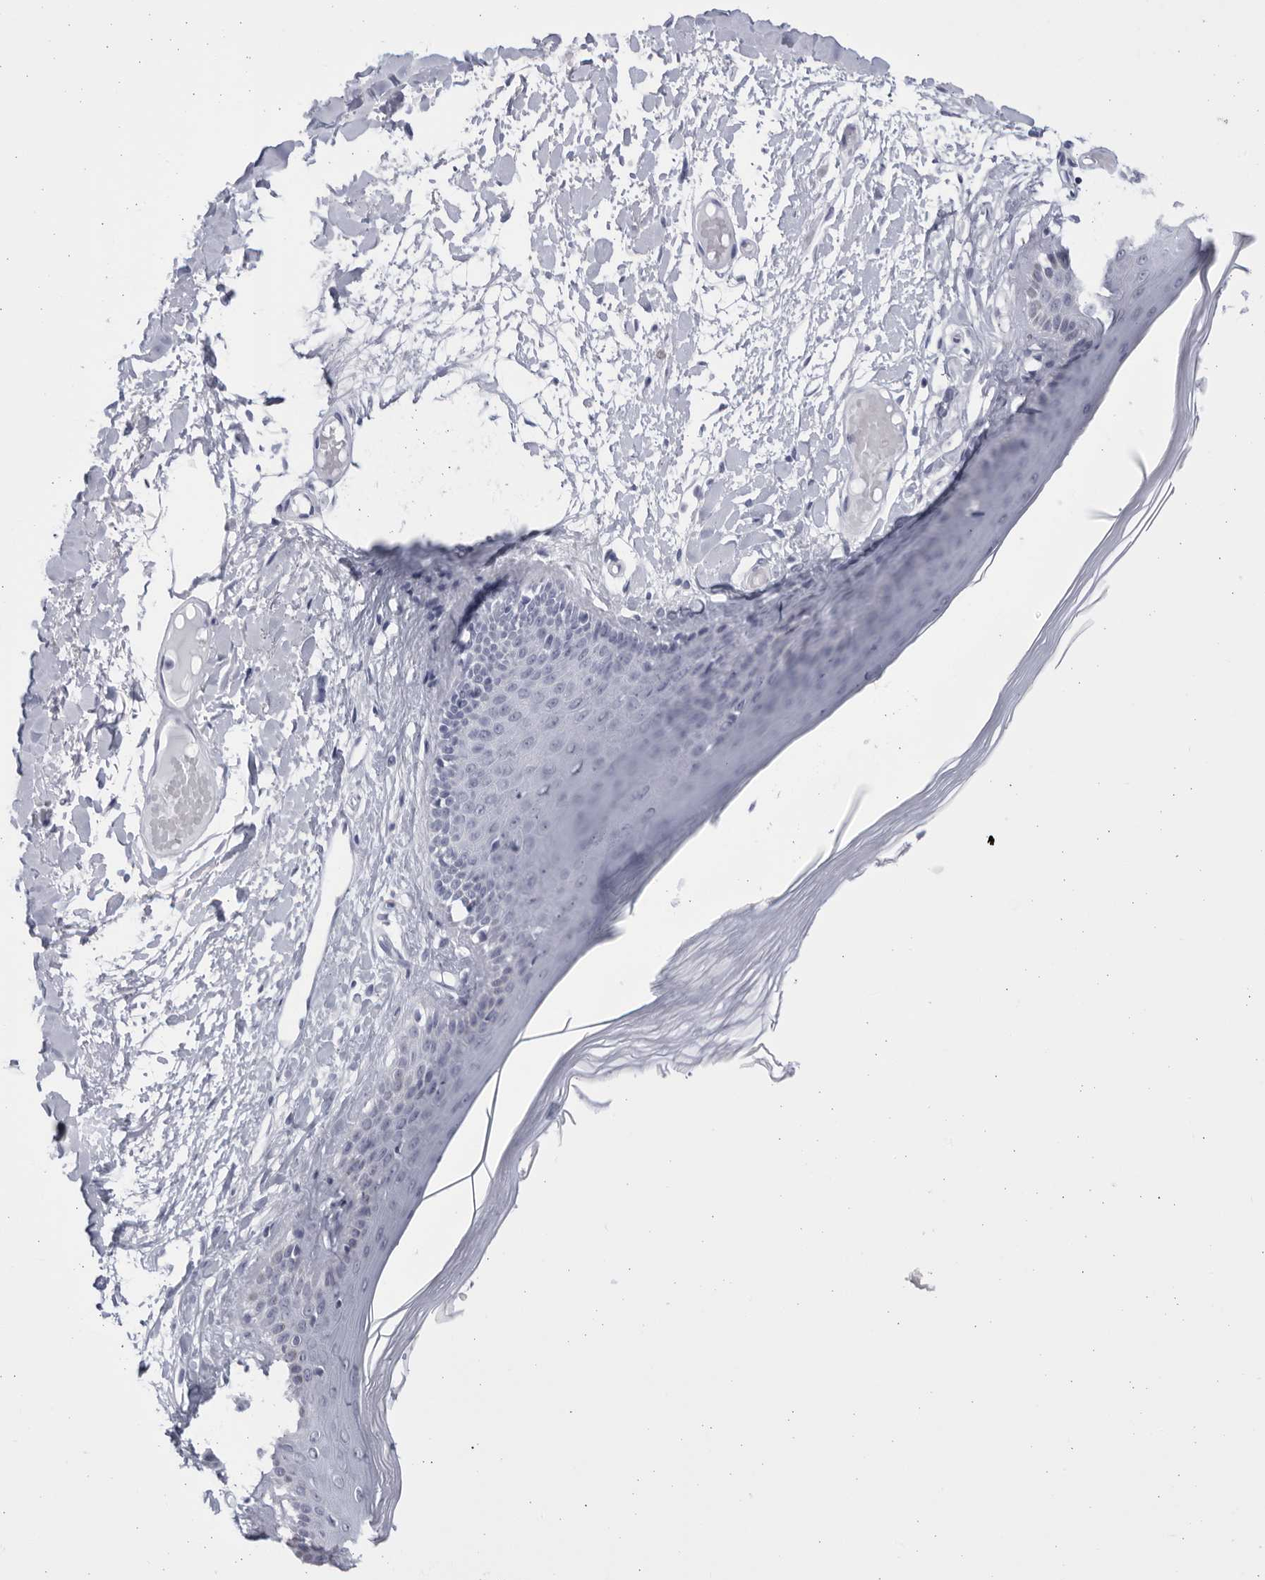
{"staining": {"intensity": "weak", "quantity": "<25%", "location": "nuclear"}, "tissue": "skin", "cell_type": "Epidermal cells", "image_type": "normal", "snomed": [{"axis": "morphology", "description": "Normal tissue, NOS"}, {"axis": "topography", "description": "Vulva"}], "caption": "Immunohistochemistry micrograph of unremarkable skin: human skin stained with DAB demonstrates no significant protein staining in epidermal cells.", "gene": "CCDC181", "patient": {"sex": "female", "age": 73}}